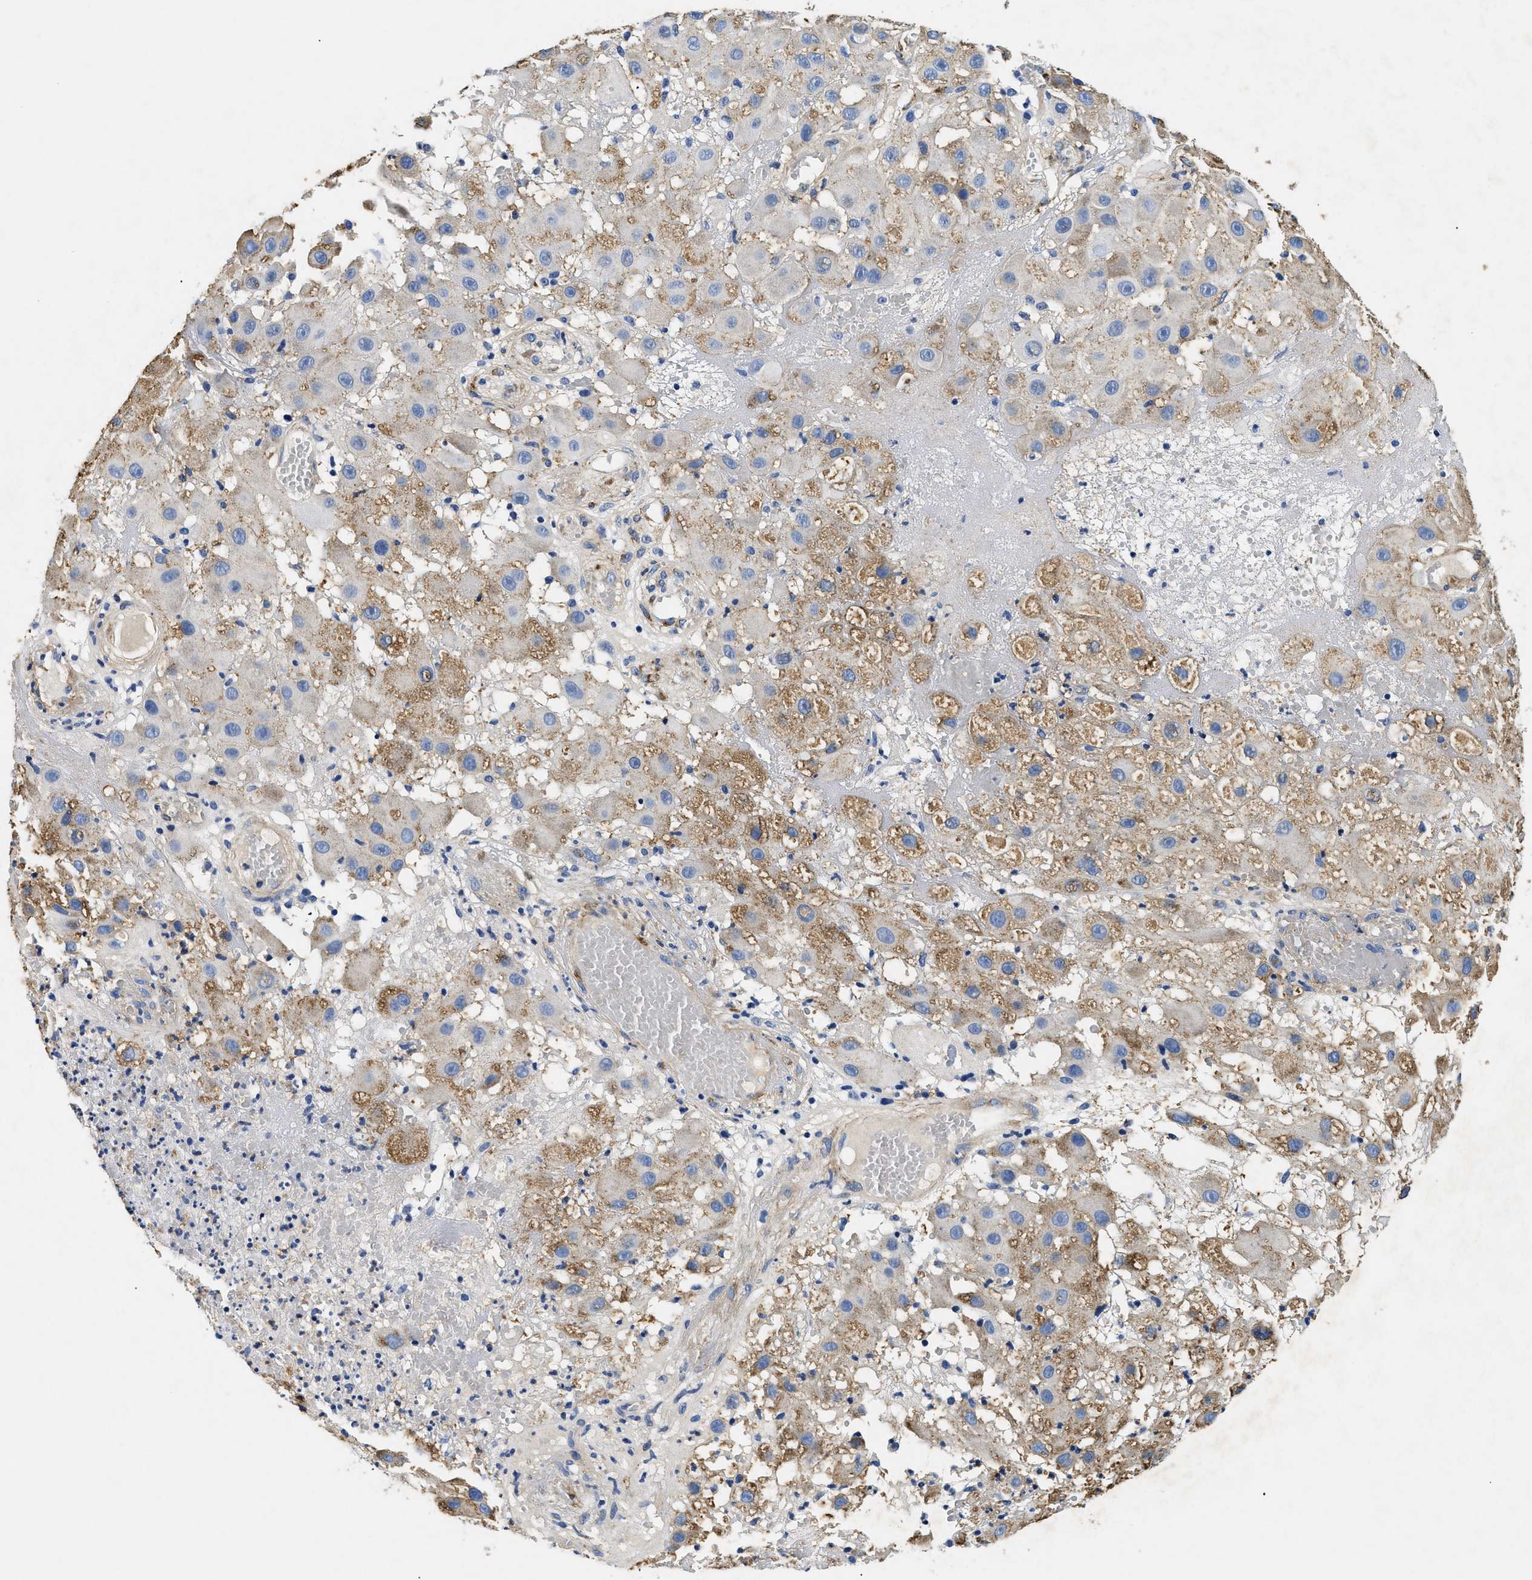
{"staining": {"intensity": "weak", "quantity": "<25%", "location": "cytoplasmic/membranous"}, "tissue": "melanoma", "cell_type": "Tumor cells", "image_type": "cancer", "snomed": [{"axis": "morphology", "description": "Malignant melanoma, NOS"}, {"axis": "topography", "description": "Skin"}], "caption": "Melanoma was stained to show a protein in brown. There is no significant staining in tumor cells.", "gene": "LAMA3", "patient": {"sex": "female", "age": 81}}